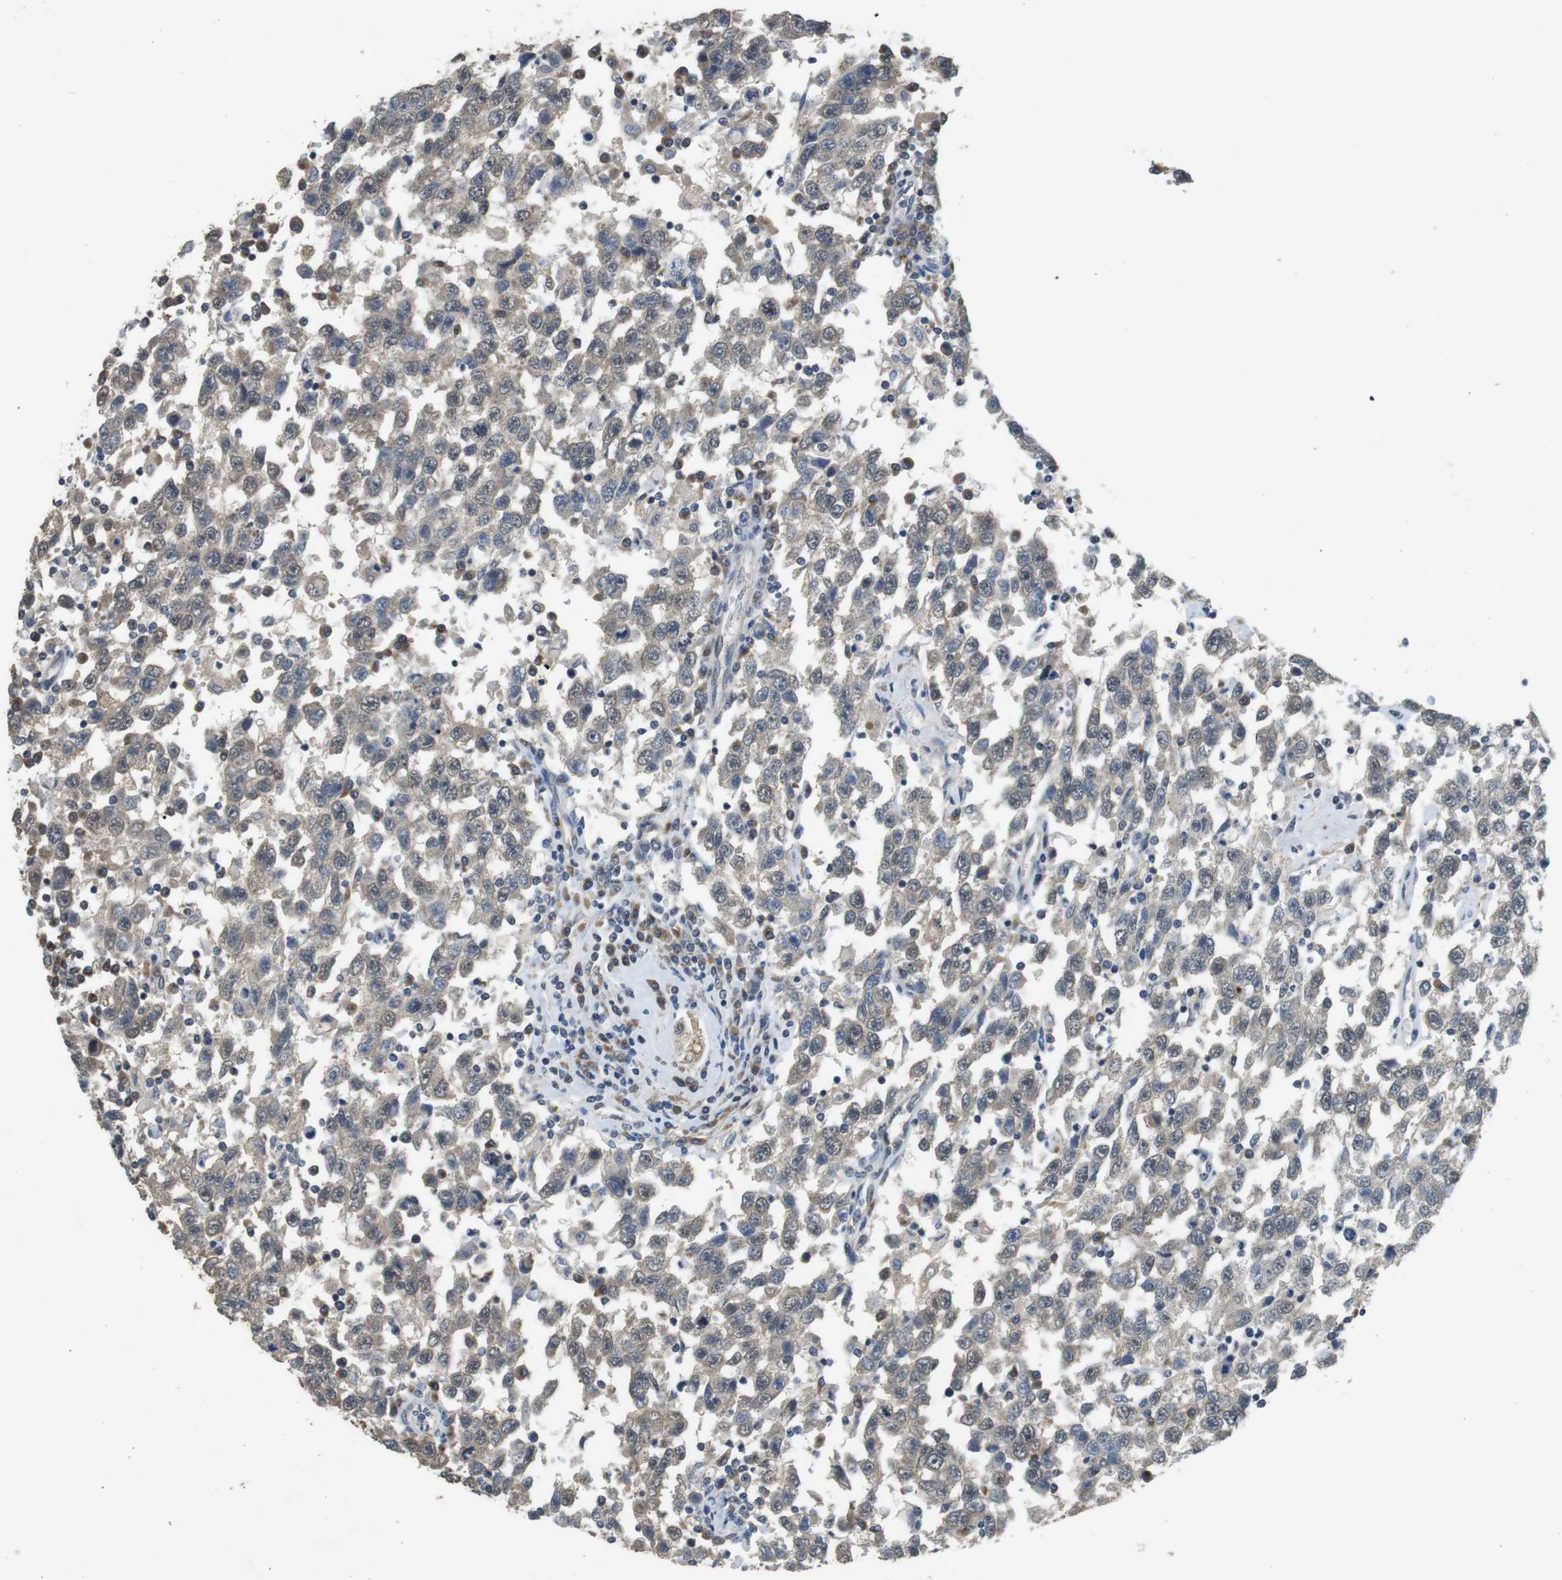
{"staining": {"intensity": "weak", "quantity": ">75%", "location": "cytoplasmic/membranous,nuclear"}, "tissue": "testis cancer", "cell_type": "Tumor cells", "image_type": "cancer", "snomed": [{"axis": "morphology", "description": "Seminoma, NOS"}, {"axis": "topography", "description": "Testis"}], "caption": "This histopathology image displays immunohistochemistry staining of human testis cancer (seminoma), with low weak cytoplasmic/membranous and nuclear expression in approximately >75% of tumor cells.", "gene": "CLDN7", "patient": {"sex": "male", "age": 41}}